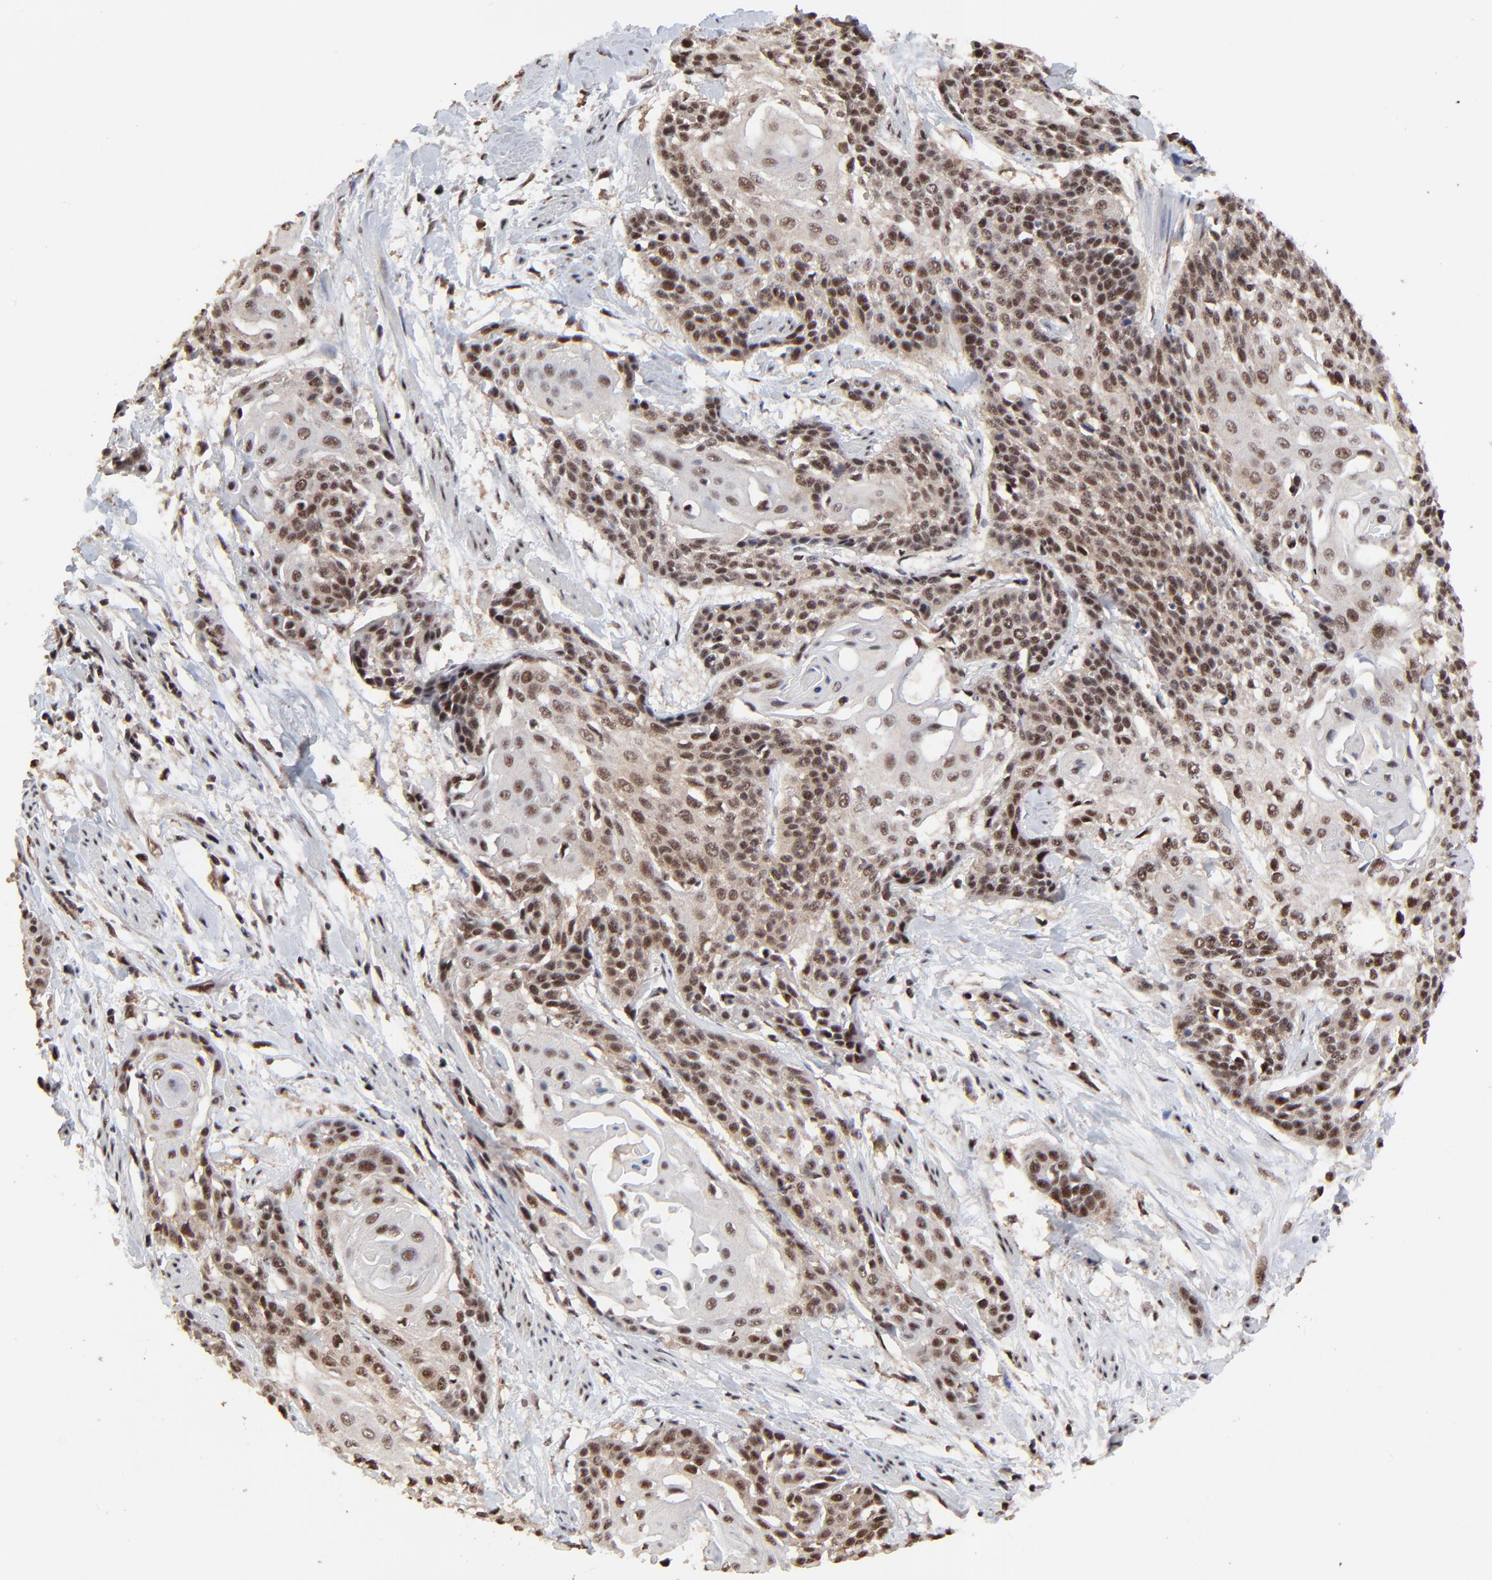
{"staining": {"intensity": "moderate", "quantity": ">75%", "location": "nuclear"}, "tissue": "cervical cancer", "cell_type": "Tumor cells", "image_type": "cancer", "snomed": [{"axis": "morphology", "description": "Squamous cell carcinoma, NOS"}, {"axis": "topography", "description": "Cervix"}], "caption": "Squamous cell carcinoma (cervical) stained with DAB immunohistochemistry (IHC) demonstrates medium levels of moderate nuclear staining in about >75% of tumor cells. The staining was performed using DAB to visualize the protein expression in brown, while the nuclei were stained in blue with hematoxylin (Magnification: 20x).", "gene": "RBM22", "patient": {"sex": "female", "age": 57}}